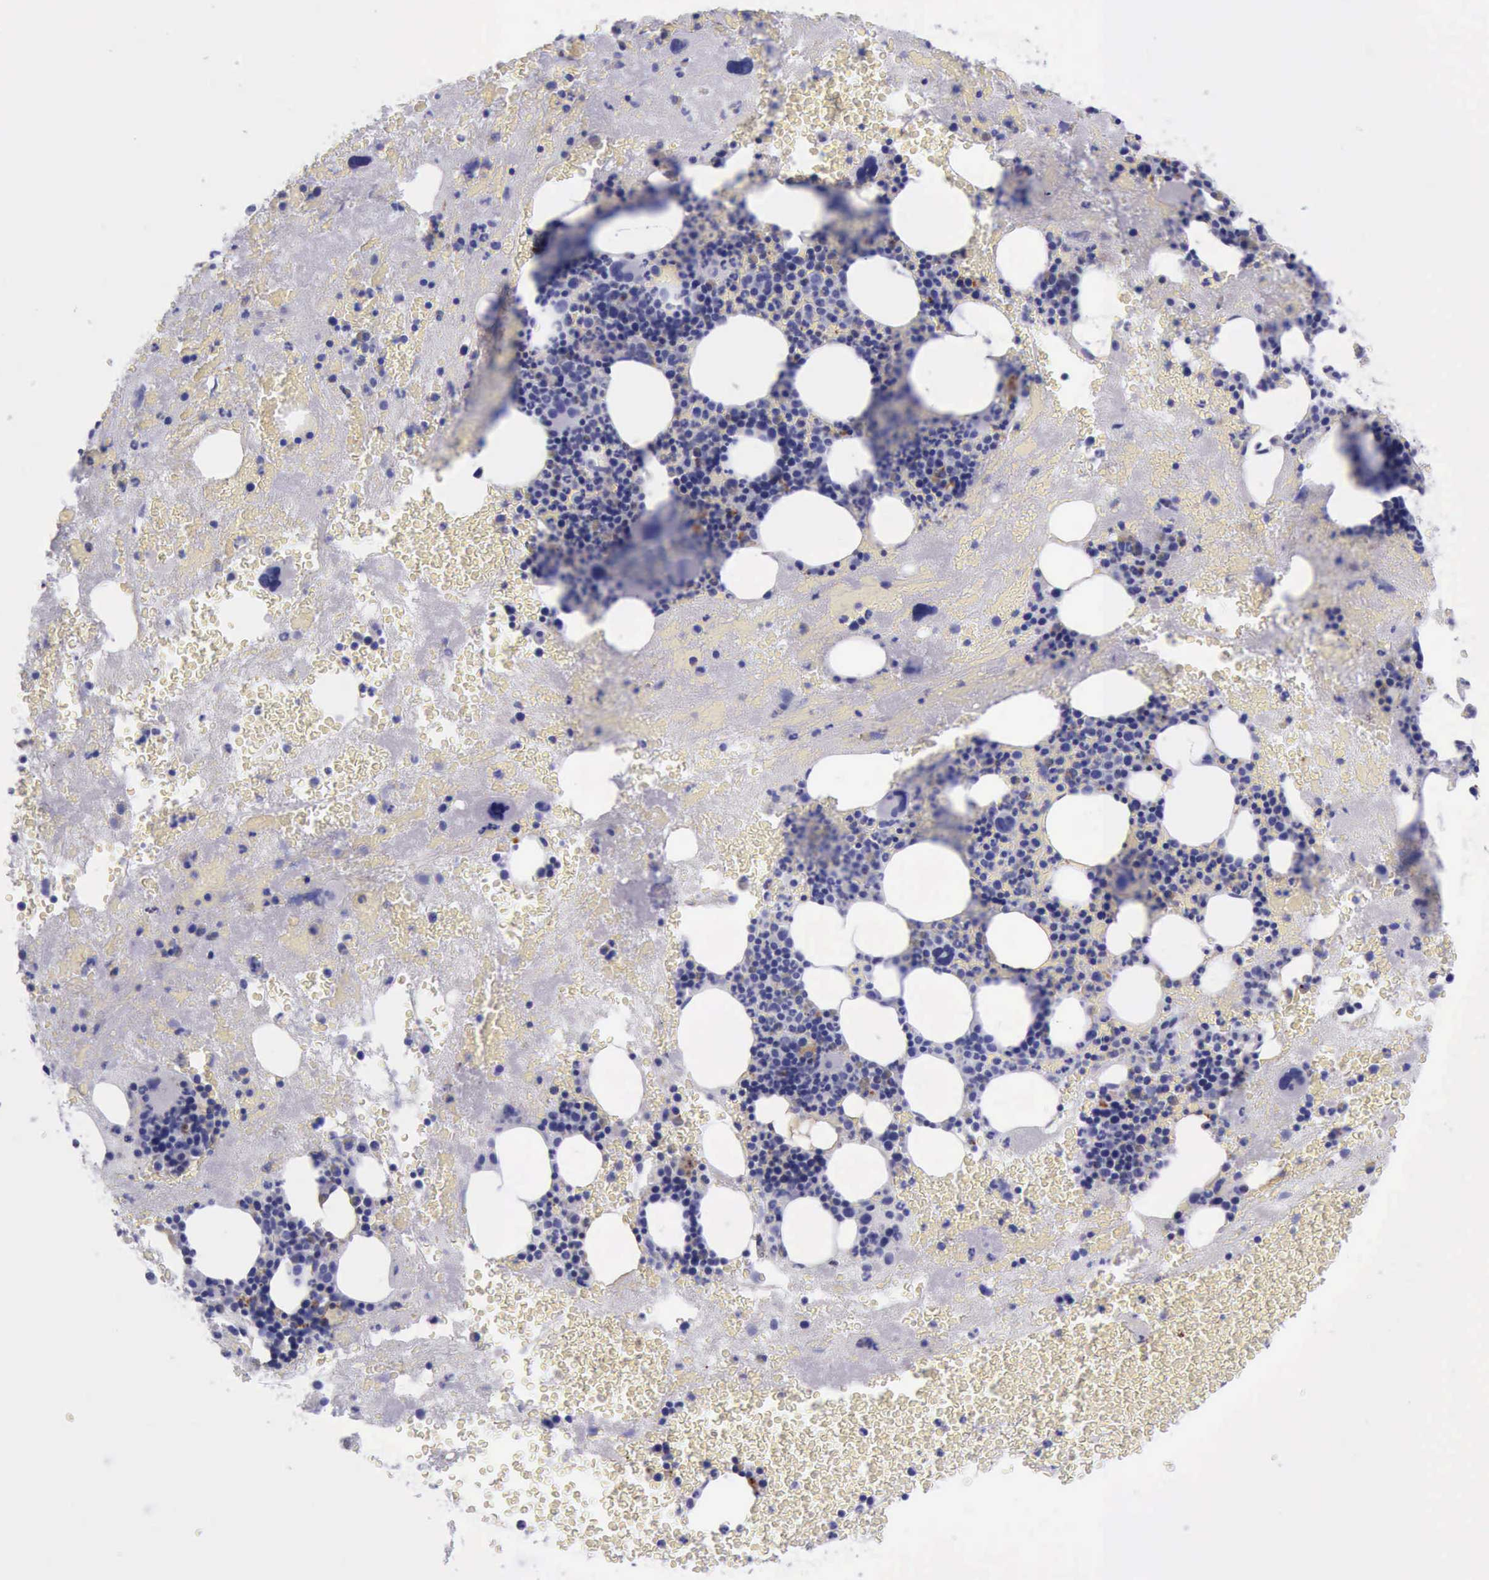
{"staining": {"intensity": "negative", "quantity": "none", "location": "none"}, "tissue": "bone marrow", "cell_type": "Hematopoietic cells", "image_type": "normal", "snomed": [{"axis": "morphology", "description": "Normal tissue, NOS"}, {"axis": "topography", "description": "Bone marrow"}], "caption": "High power microscopy micrograph of an IHC image of unremarkable bone marrow, revealing no significant expression in hematopoietic cells.", "gene": "GLA", "patient": {"sex": "male", "age": 76}}